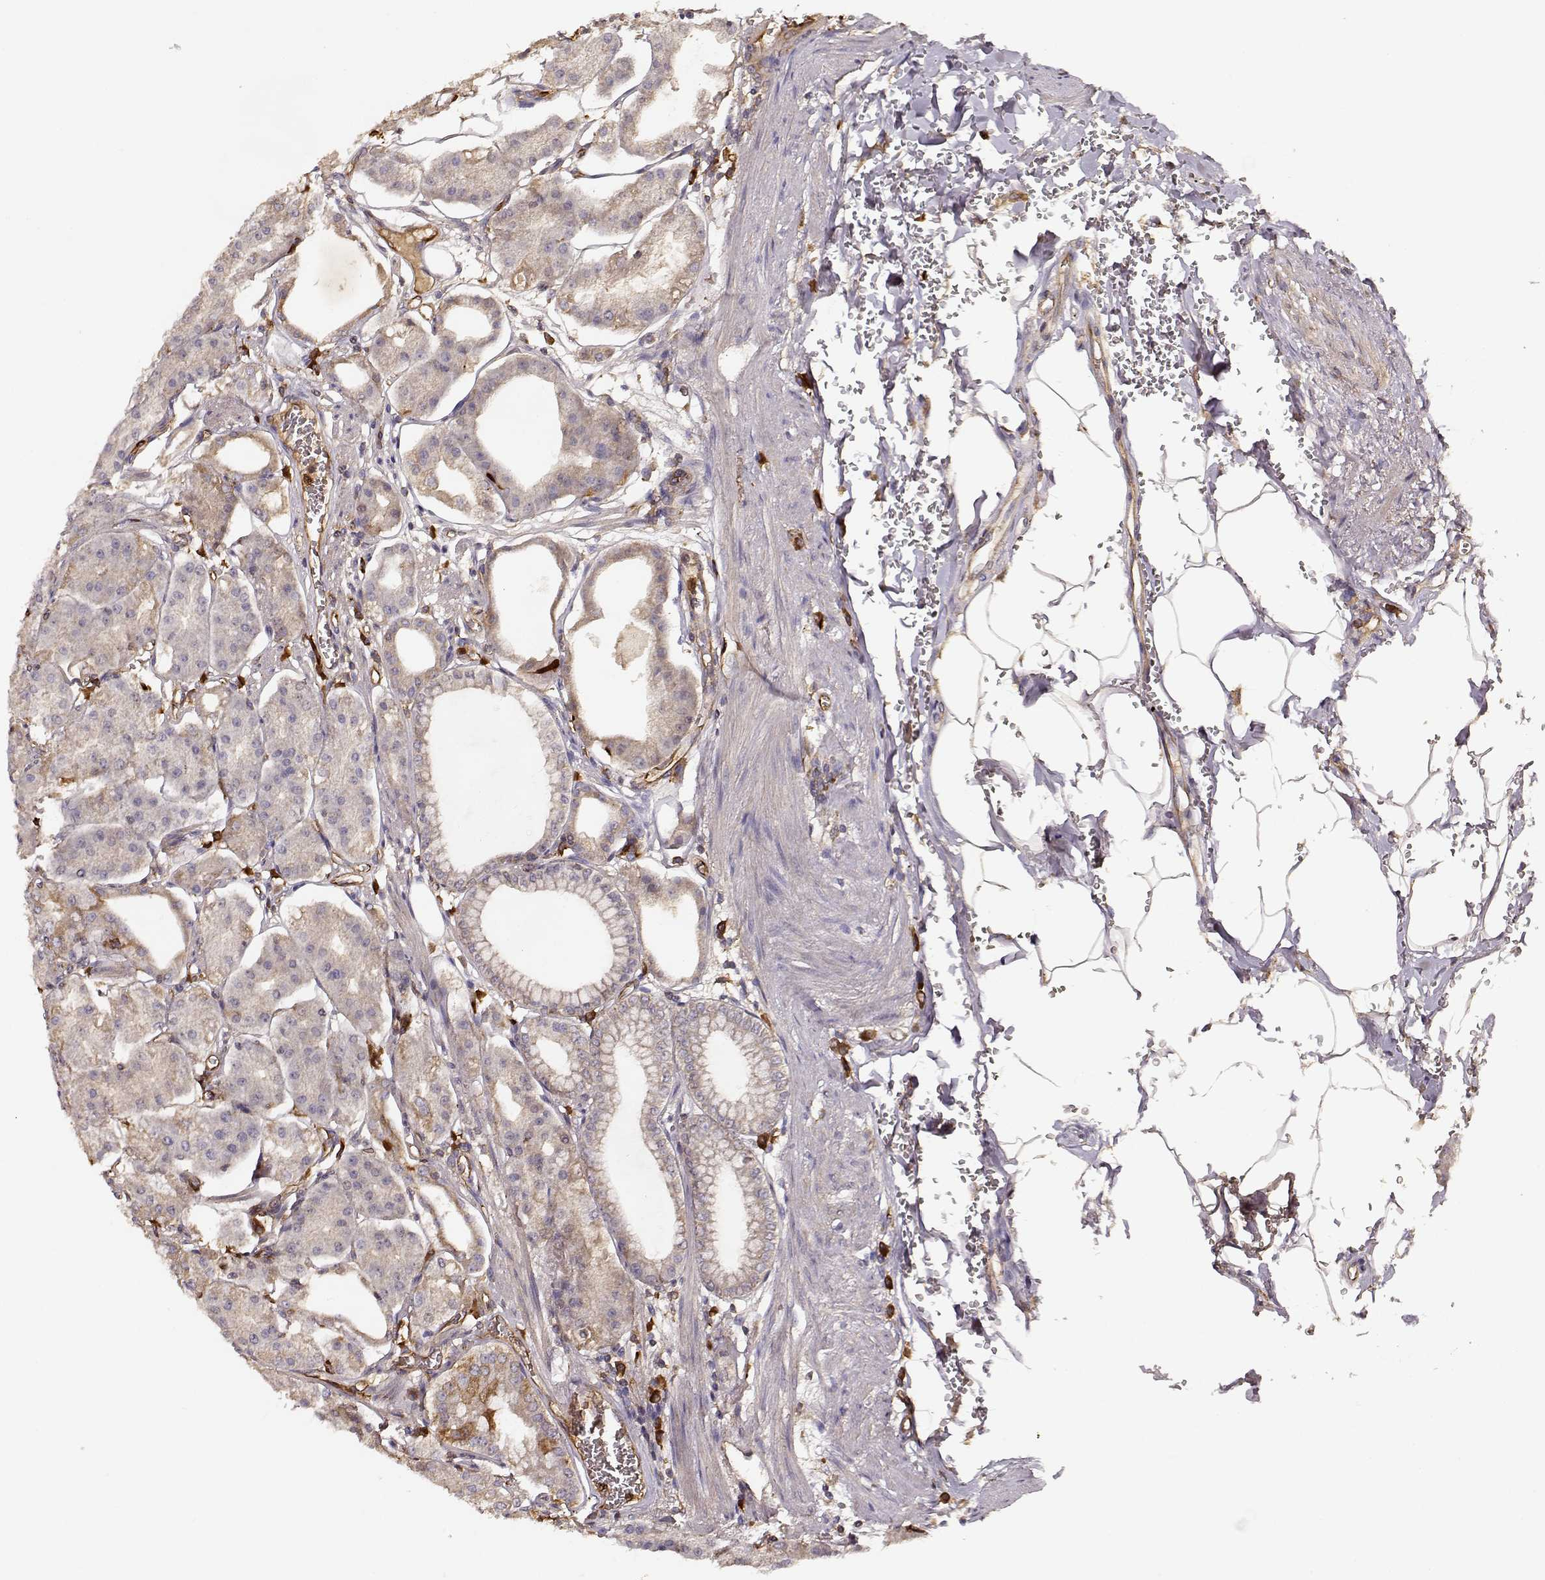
{"staining": {"intensity": "weak", "quantity": ">75%", "location": "cytoplasmic/membranous"}, "tissue": "stomach", "cell_type": "Glandular cells", "image_type": "normal", "snomed": [{"axis": "morphology", "description": "Normal tissue, NOS"}, {"axis": "topography", "description": "Stomach, lower"}], "caption": "This is an image of immunohistochemistry (IHC) staining of benign stomach, which shows weak positivity in the cytoplasmic/membranous of glandular cells.", "gene": "ARHGEF2", "patient": {"sex": "male", "age": 71}}